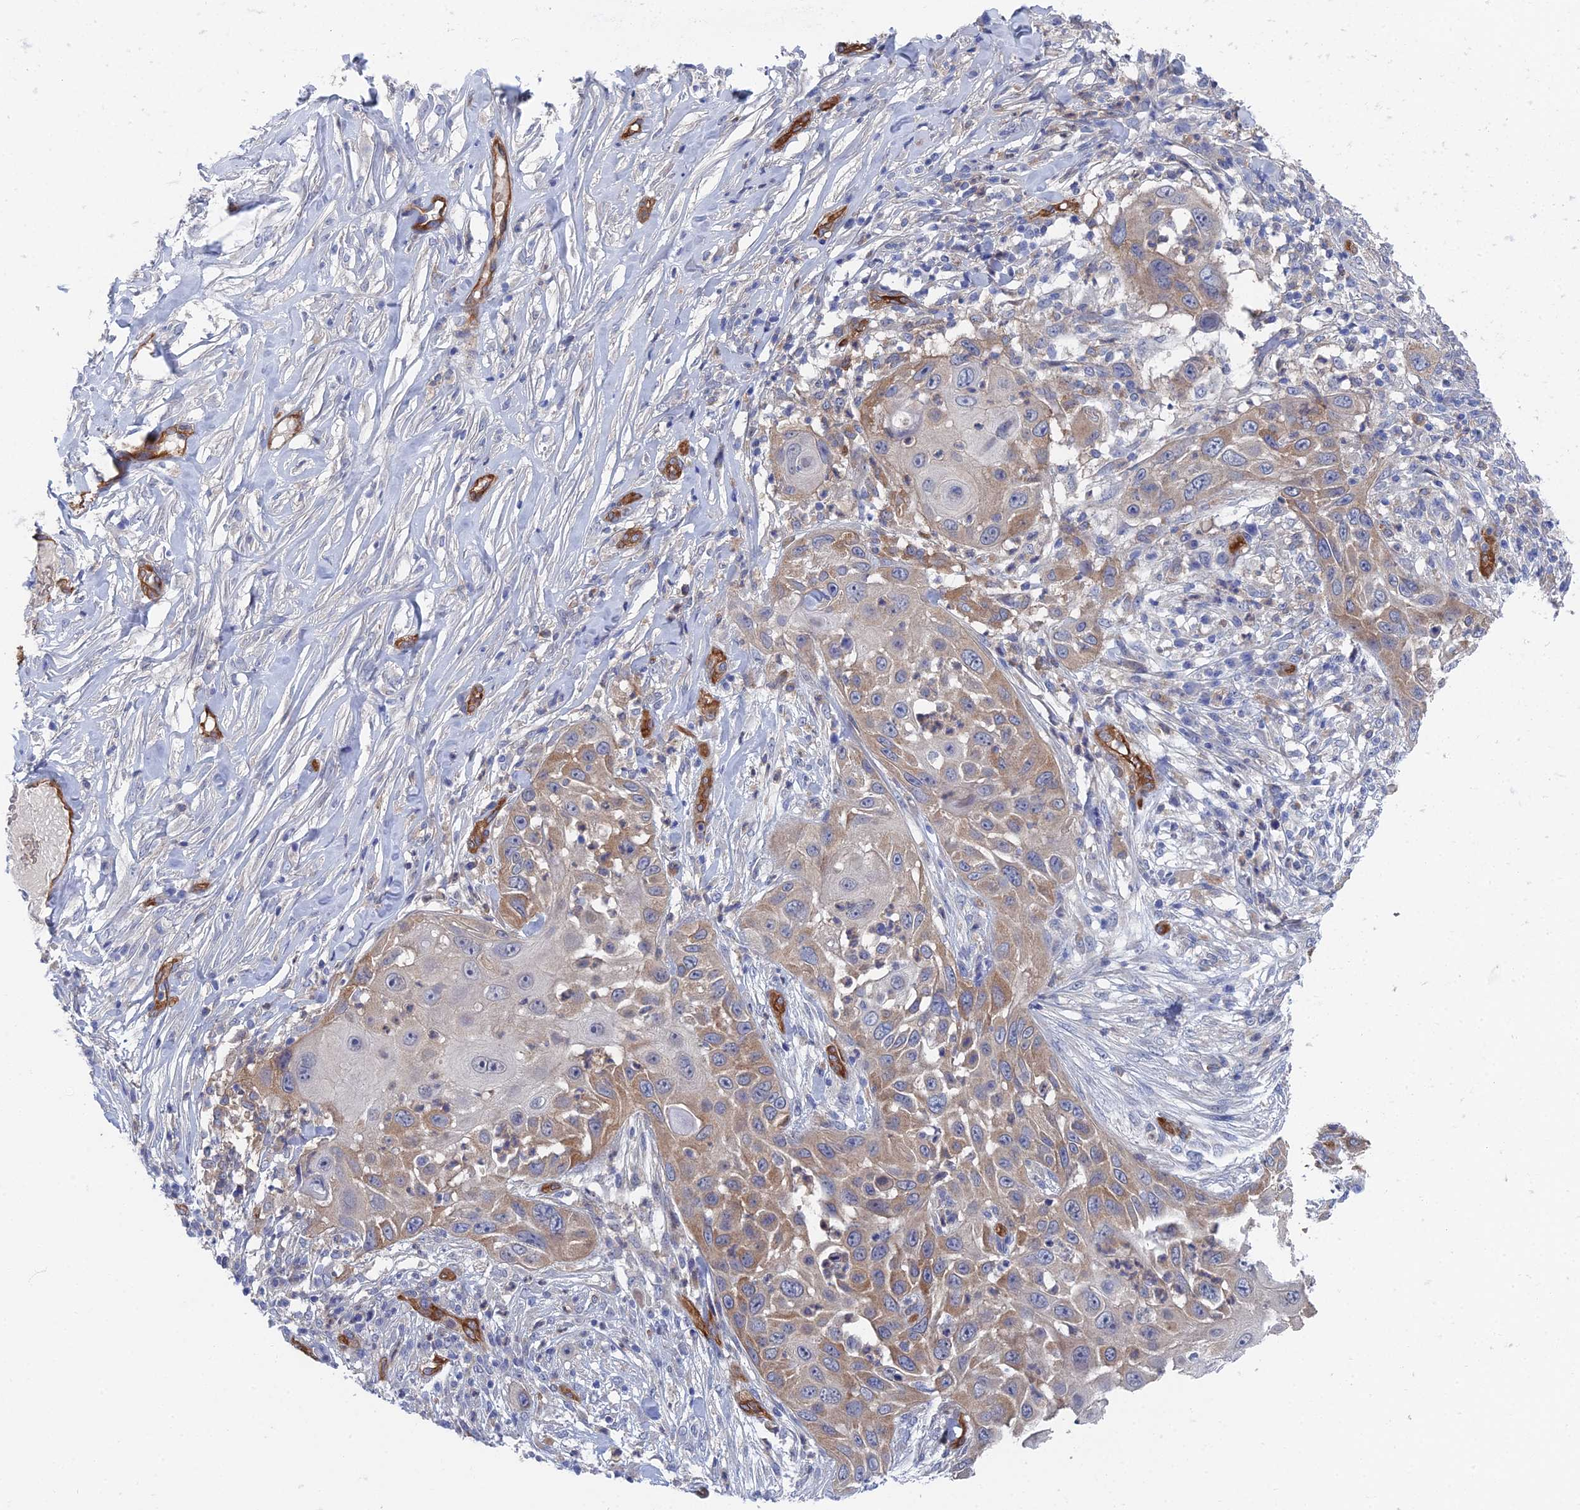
{"staining": {"intensity": "moderate", "quantity": ">75%", "location": "cytoplasmic/membranous"}, "tissue": "skin cancer", "cell_type": "Tumor cells", "image_type": "cancer", "snomed": [{"axis": "morphology", "description": "Squamous cell carcinoma, NOS"}, {"axis": "topography", "description": "Skin"}], "caption": "High-magnification brightfield microscopy of squamous cell carcinoma (skin) stained with DAB (3,3'-diaminobenzidine) (brown) and counterstained with hematoxylin (blue). tumor cells exhibit moderate cytoplasmic/membranous expression is identified in about>75% of cells.", "gene": "ARAP3", "patient": {"sex": "female", "age": 44}}